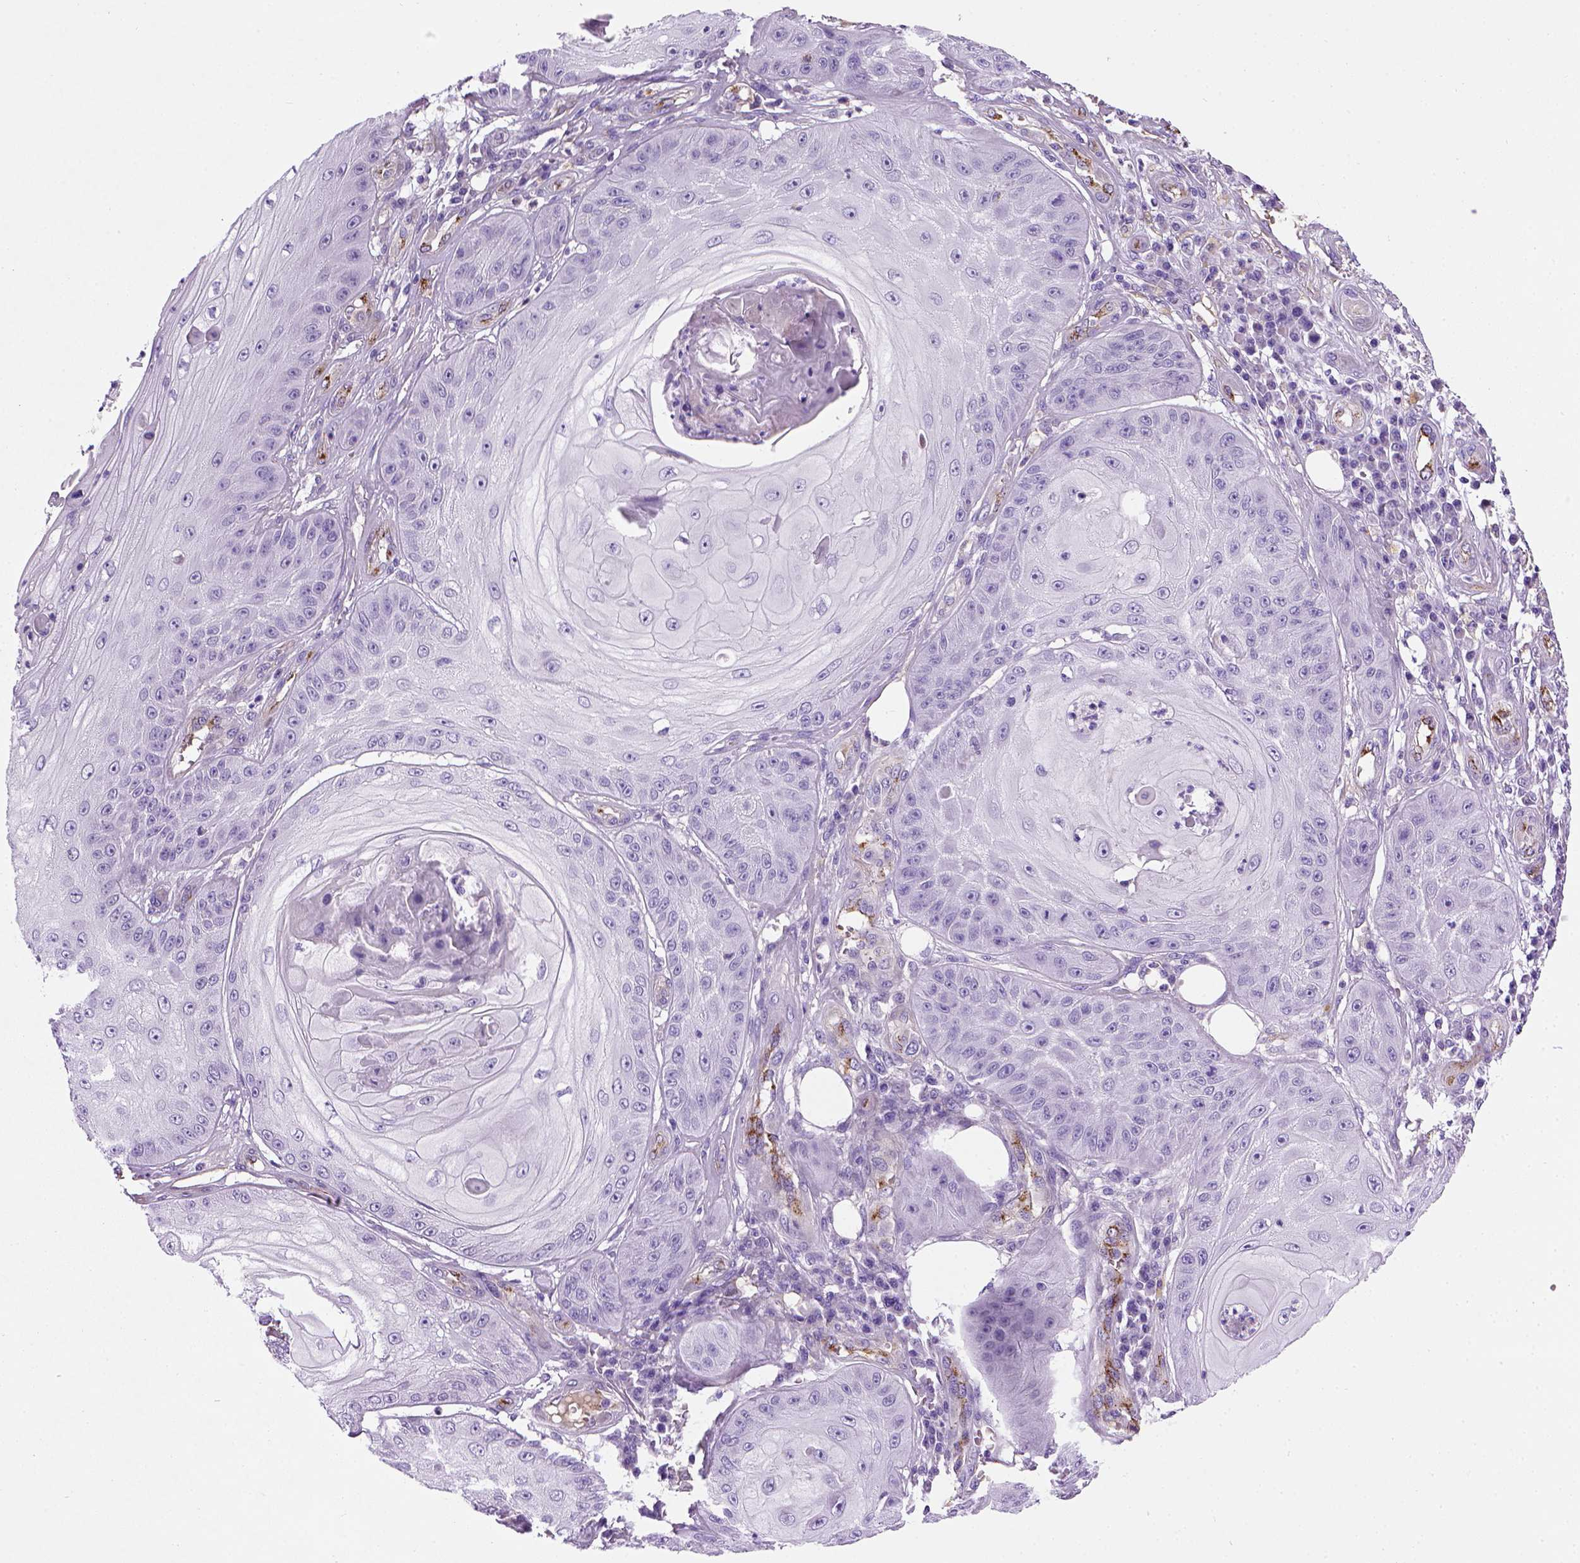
{"staining": {"intensity": "negative", "quantity": "none", "location": "none"}, "tissue": "skin cancer", "cell_type": "Tumor cells", "image_type": "cancer", "snomed": [{"axis": "morphology", "description": "Squamous cell carcinoma, NOS"}, {"axis": "topography", "description": "Skin"}], "caption": "Protein analysis of skin cancer demonstrates no significant staining in tumor cells.", "gene": "VWF", "patient": {"sex": "male", "age": 70}}